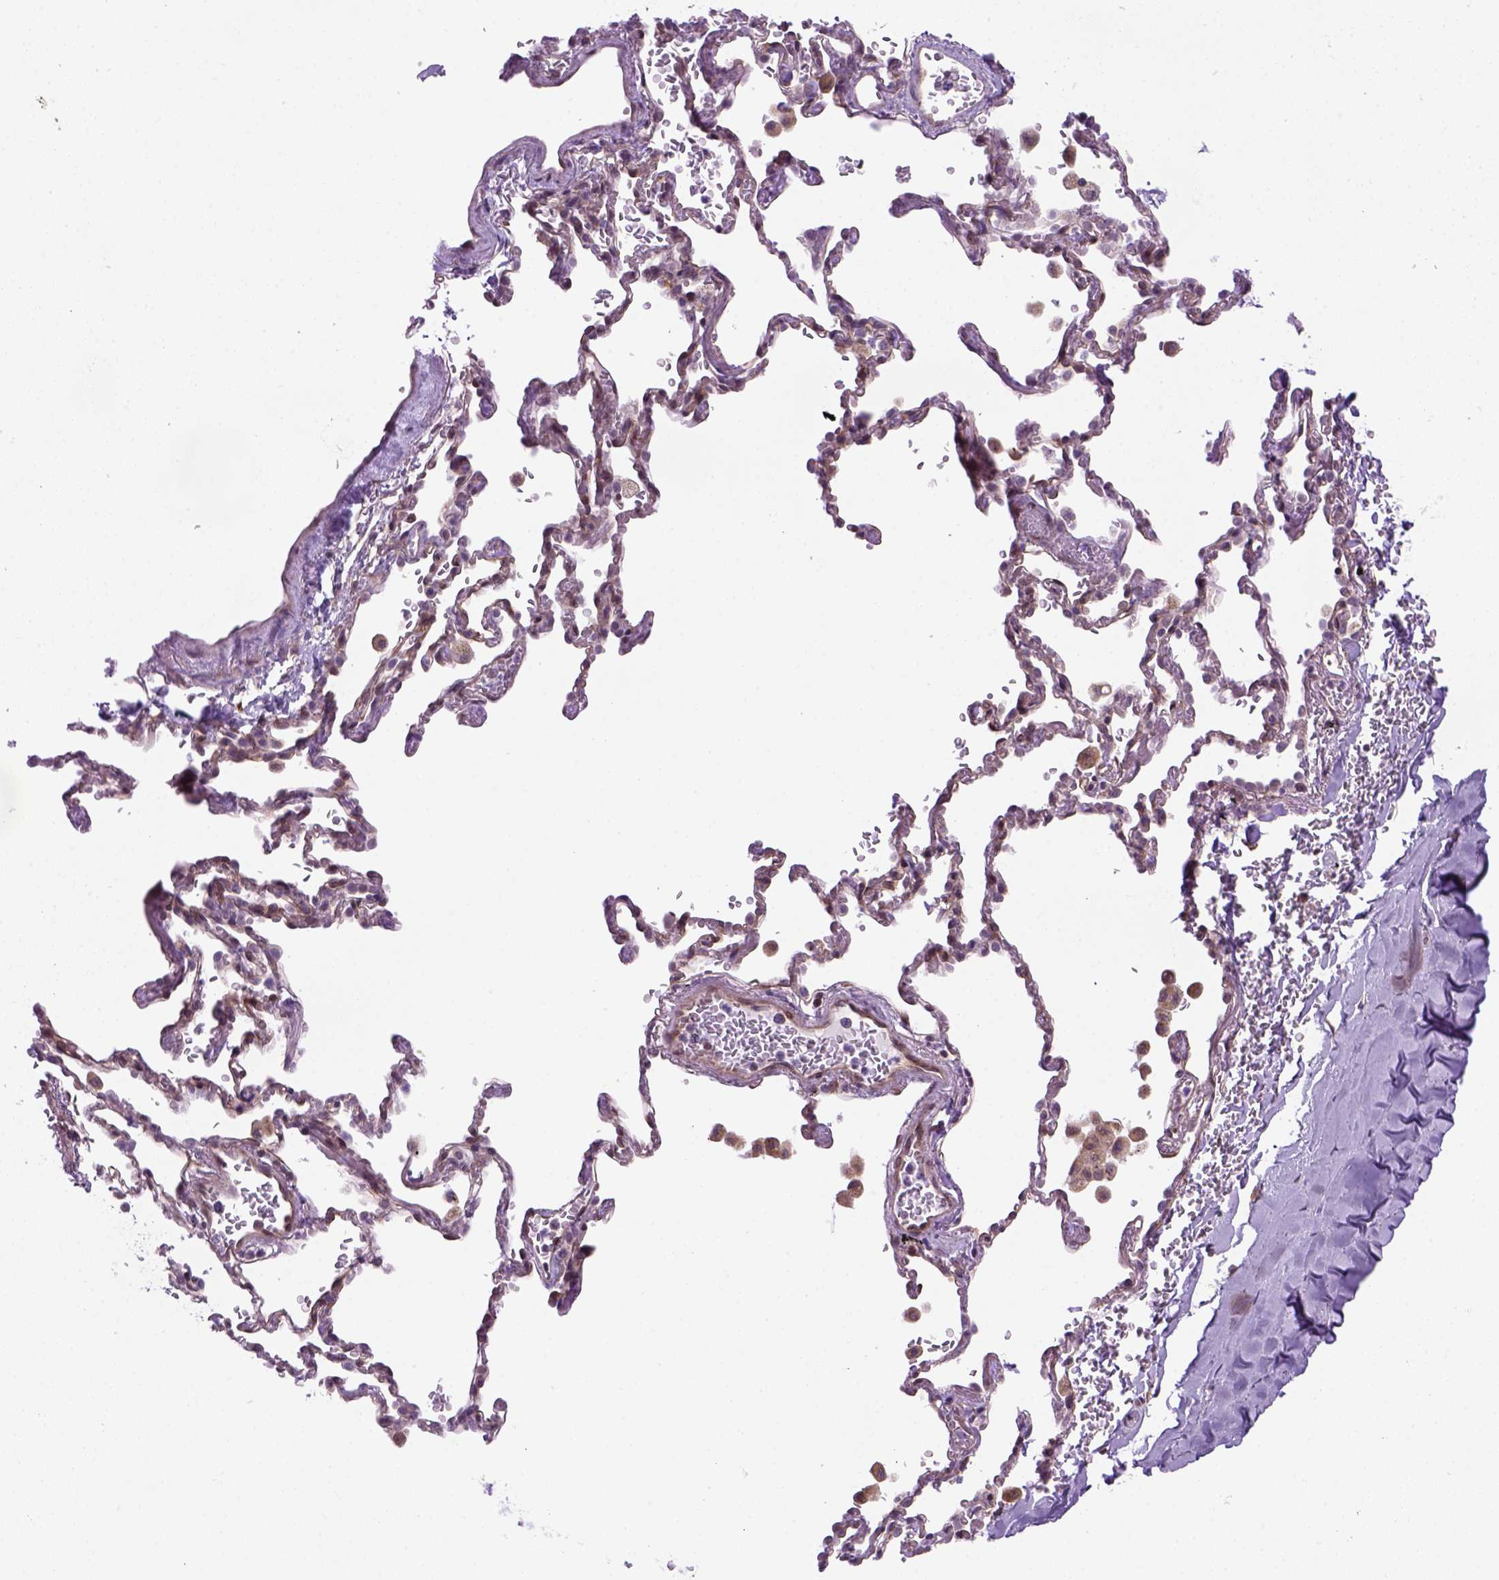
{"staining": {"intensity": "negative", "quantity": "none", "location": "none"}, "tissue": "adipose tissue", "cell_type": "Adipocytes", "image_type": "normal", "snomed": [{"axis": "morphology", "description": "Normal tissue, NOS"}, {"axis": "topography", "description": "Cartilage tissue"}, {"axis": "topography", "description": "Bronchus"}, {"axis": "topography", "description": "Peripheral nerve tissue"}], "caption": "There is no significant expression in adipocytes of adipose tissue.", "gene": "MGMT", "patient": {"sex": "male", "age": 67}}